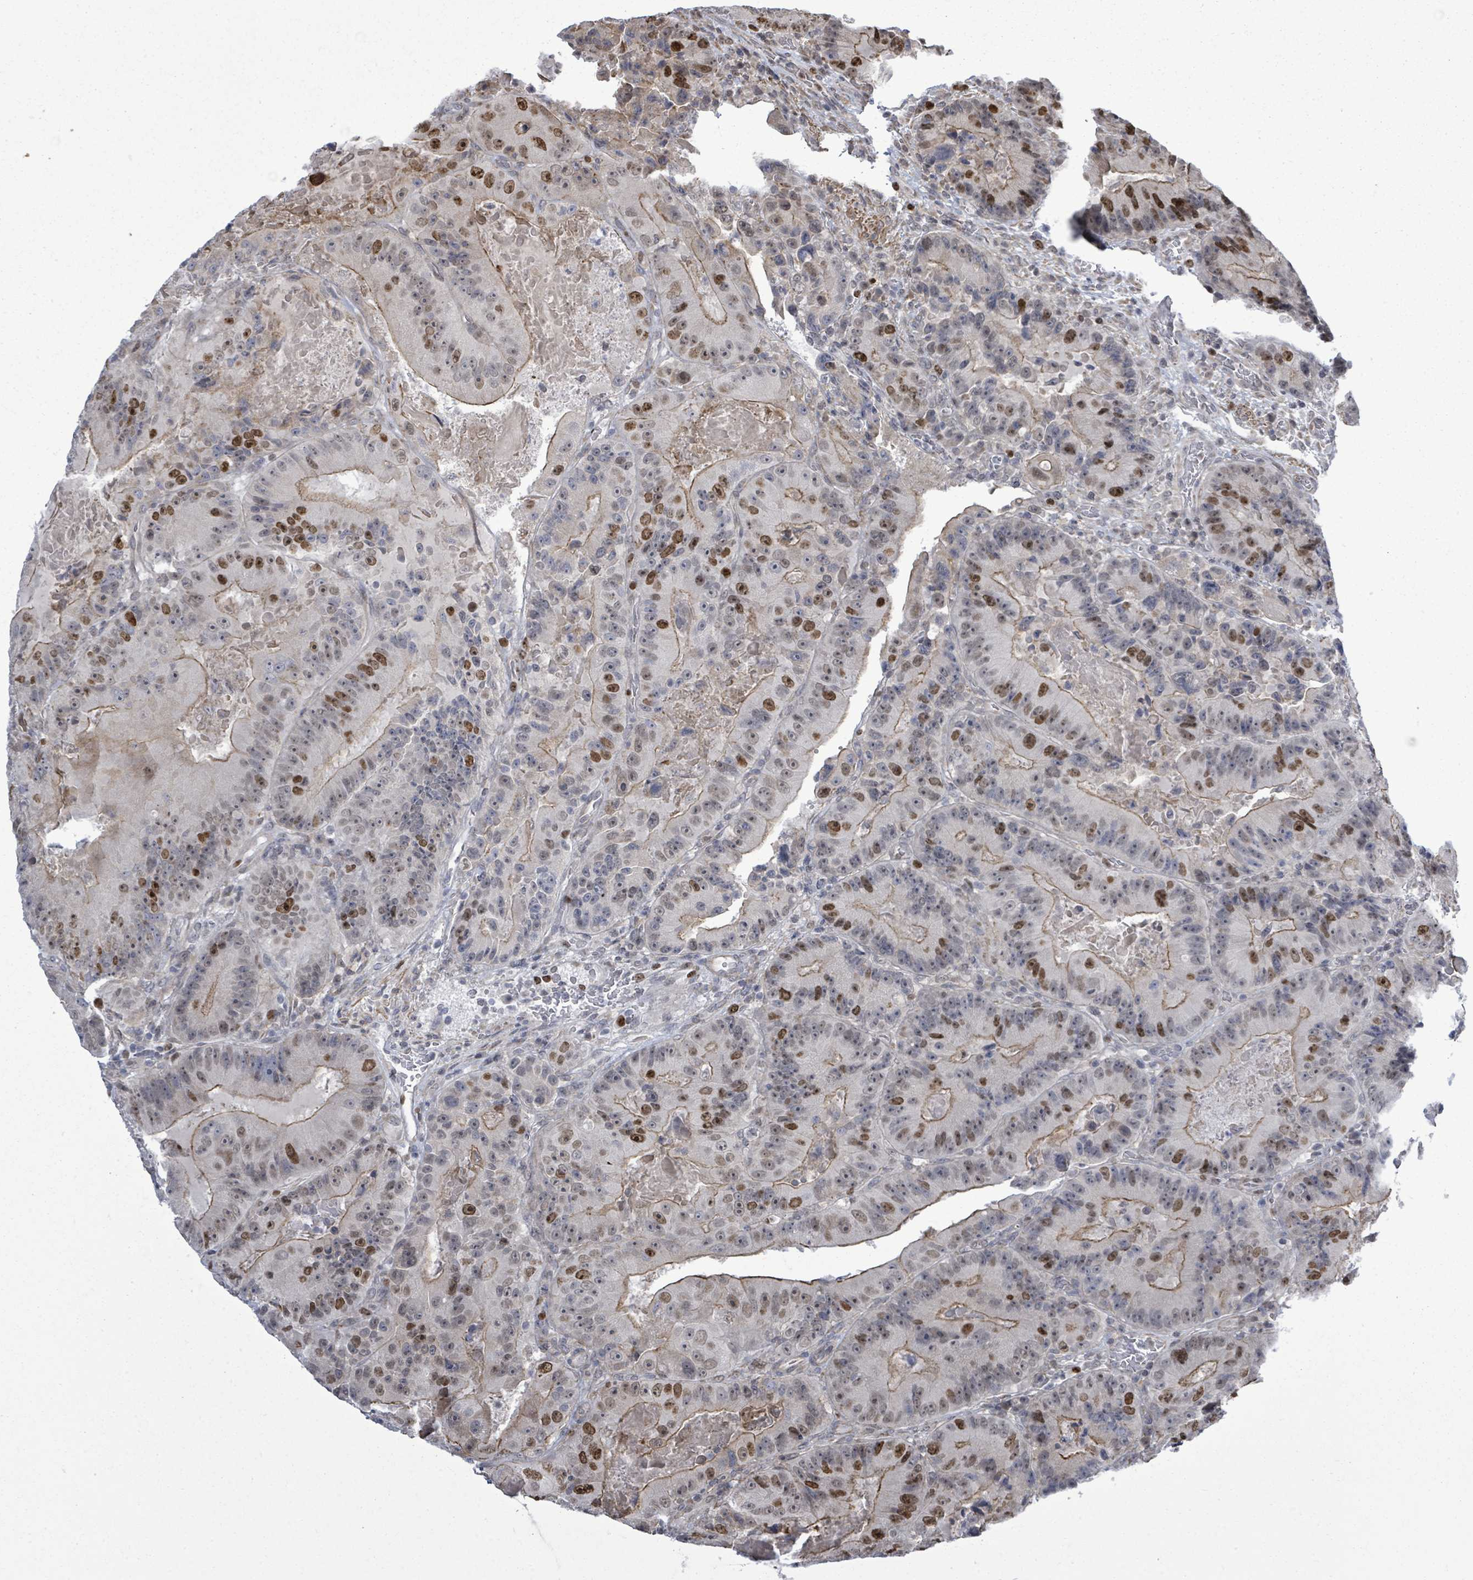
{"staining": {"intensity": "strong", "quantity": "<25%", "location": "cytoplasmic/membranous,nuclear"}, "tissue": "colorectal cancer", "cell_type": "Tumor cells", "image_type": "cancer", "snomed": [{"axis": "morphology", "description": "Adenocarcinoma, NOS"}, {"axis": "topography", "description": "Colon"}], "caption": "Adenocarcinoma (colorectal) stained with a protein marker shows strong staining in tumor cells.", "gene": "PAPSS1", "patient": {"sex": "female", "age": 86}}